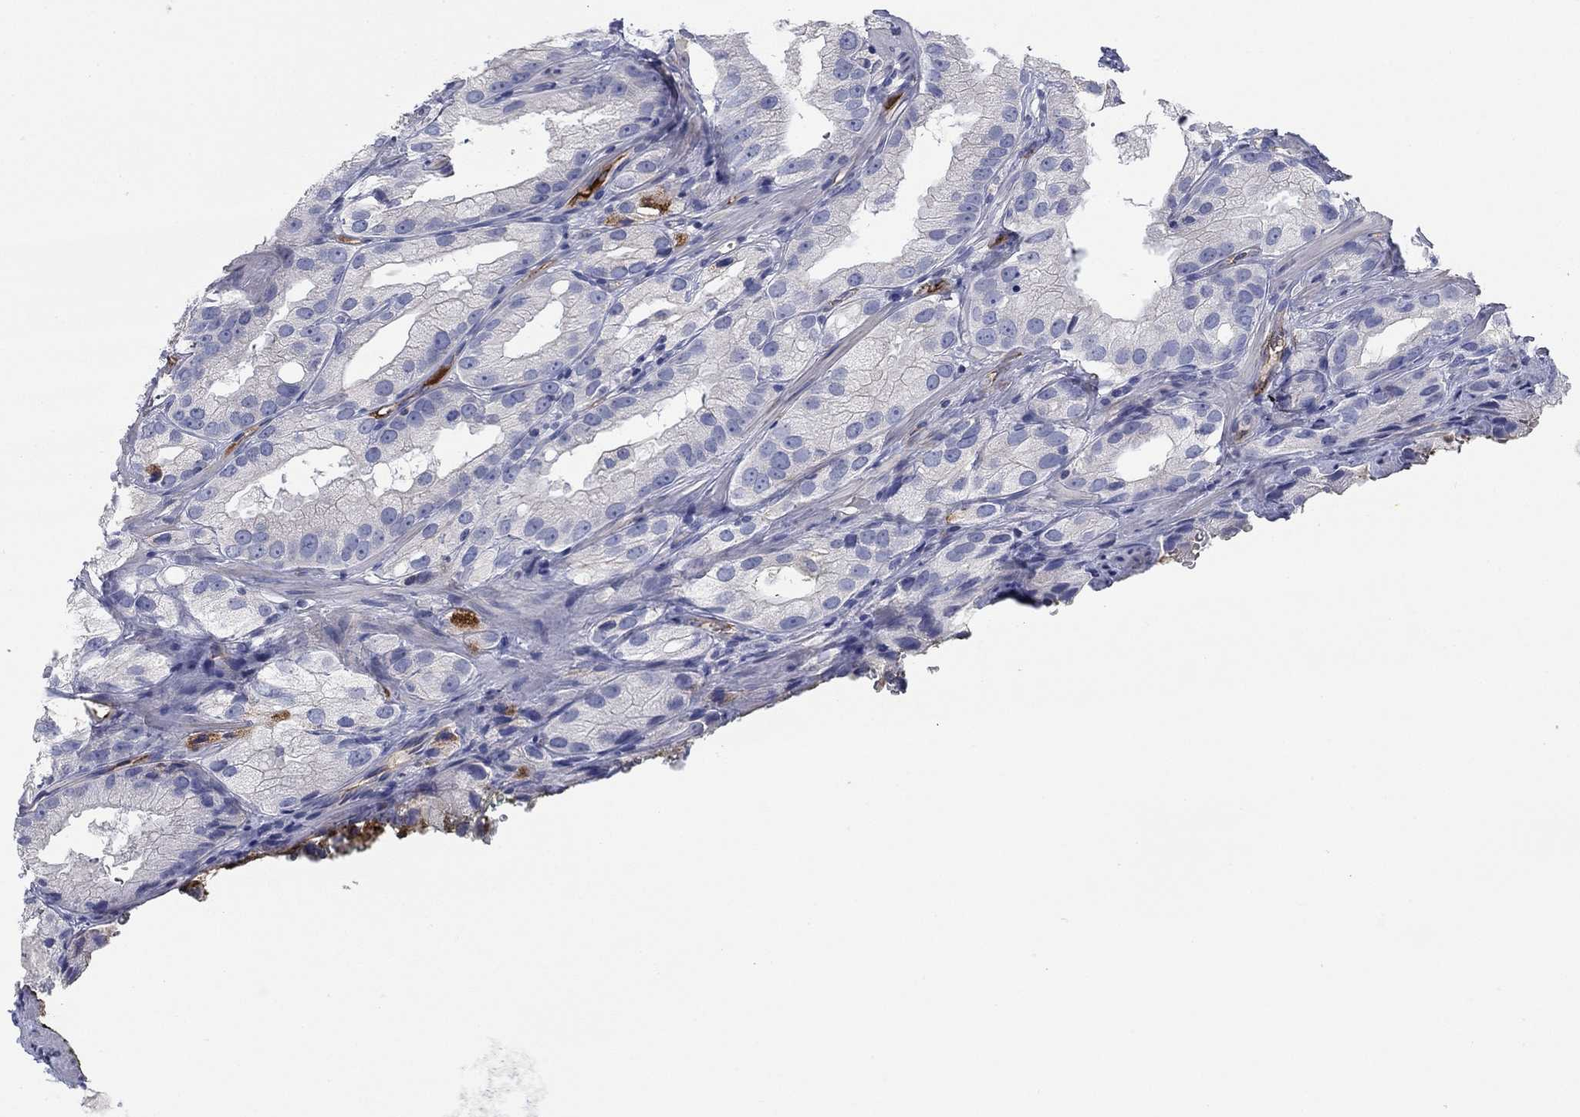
{"staining": {"intensity": "negative", "quantity": "none", "location": "none"}, "tissue": "prostate cancer", "cell_type": "Tumor cells", "image_type": "cancer", "snomed": [{"axis": "morphology", "description": "Adenocarcinoma, High grade"}, {"axis": "topography", "description": "Prostate and seminal vesicle, NOS"}], "caption": "A micrograph of human prostate cancer is negative for staining in tumor cells.", "gene": "APOC3", "patient": {"sex": "male", "age": 62}}